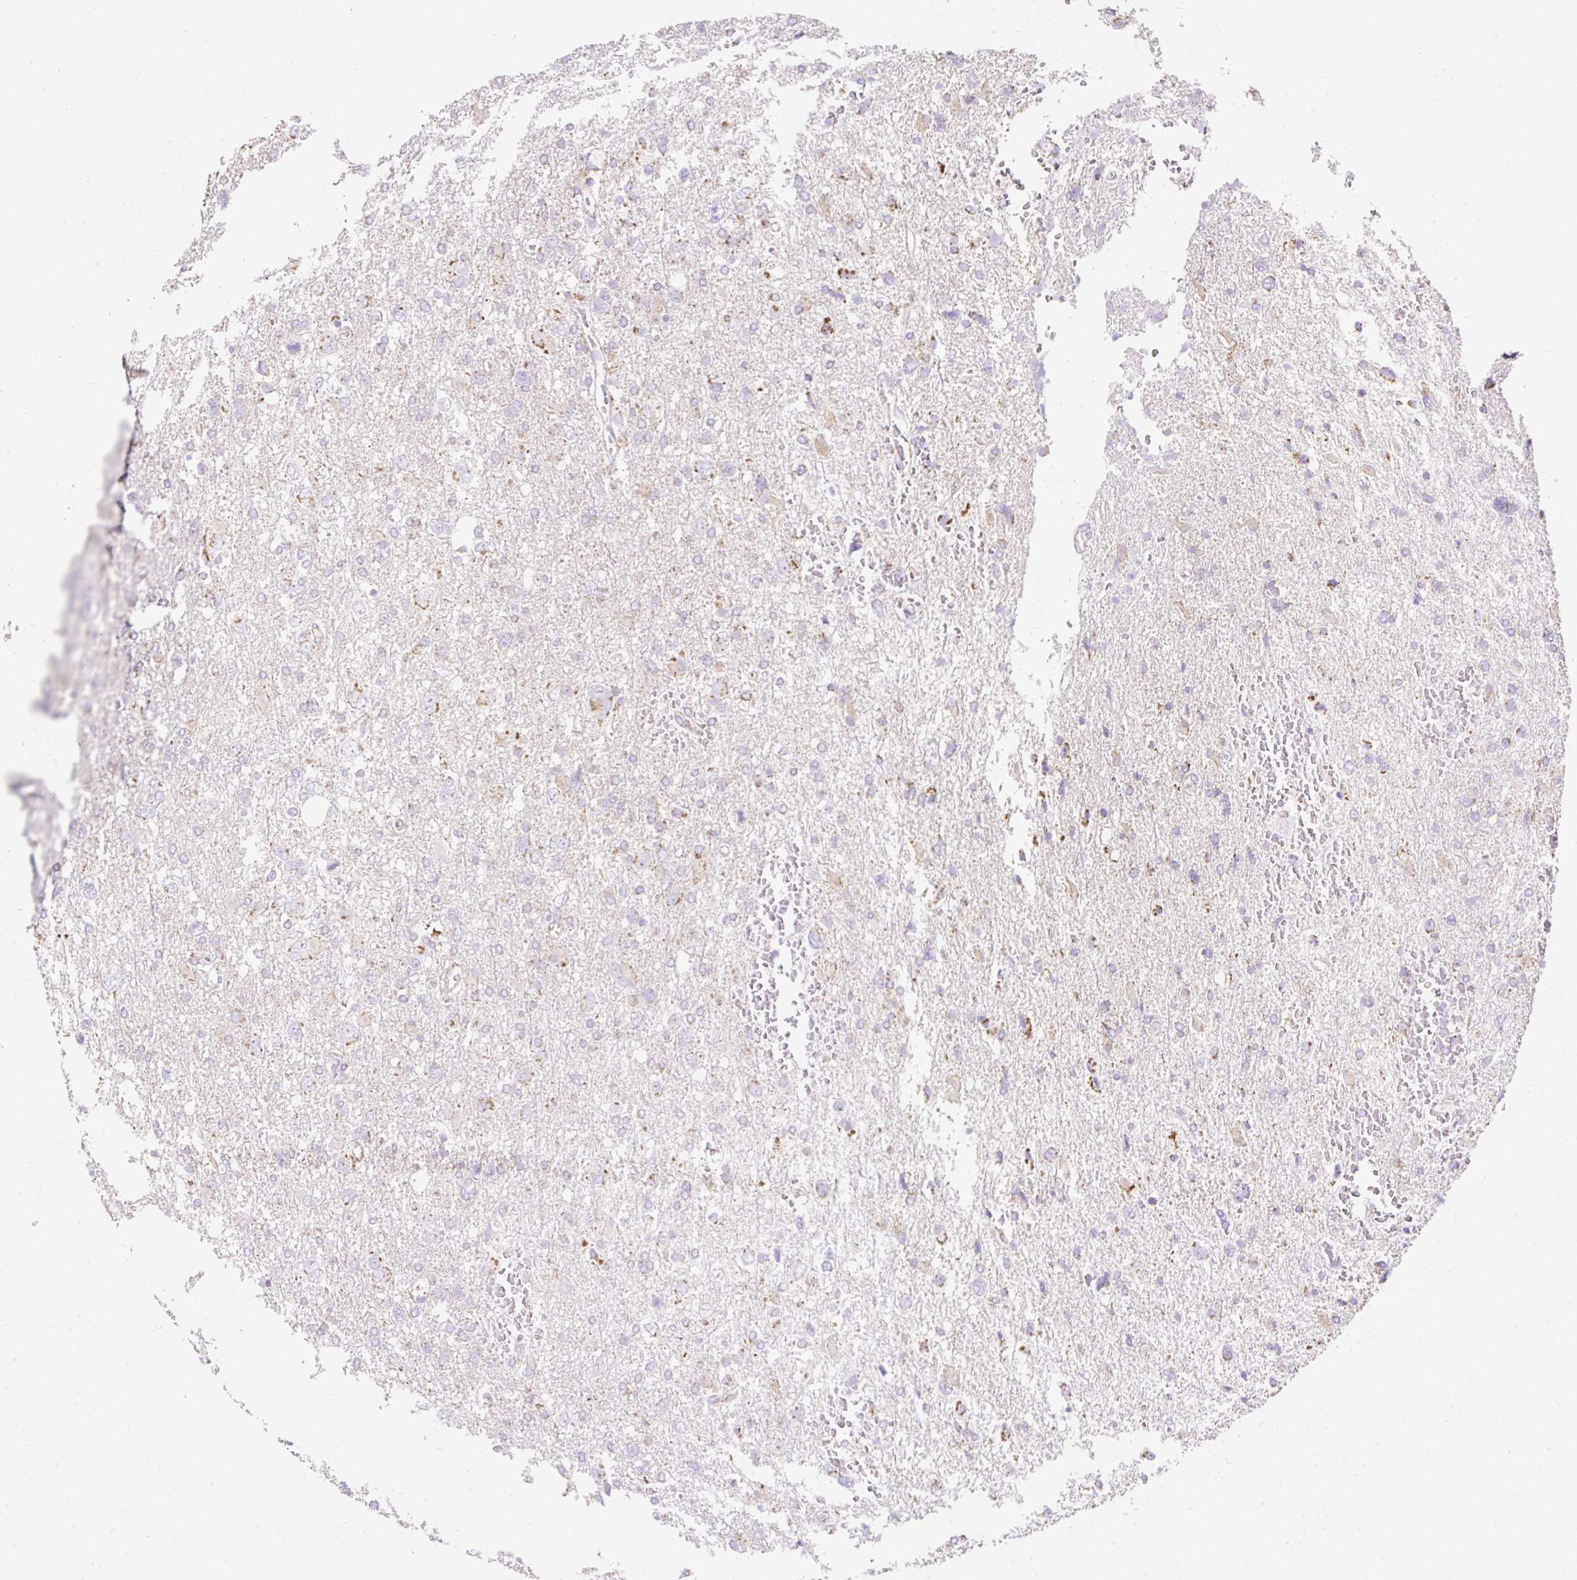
{"staining": {"intensity": "weak", "quantity": "<25%", "location": "cytoplasmic/membranous"}, "tissue": "glioma", "cell_type": "Tumor cells", "image_type": "cancer", "snomed": [{"axis": "morphology", "description": "Glioma, malignant, High grade"}, {"axis": "topography", "description": "Brain"}], "caption": "The histopathology image demonstrates no significant expression in tumor cells of glioma. (DAB immunohistochemistry (IHC), high magnification).", "gene": "DAAM2", "patient": {"sex": "male", "age": 61}}